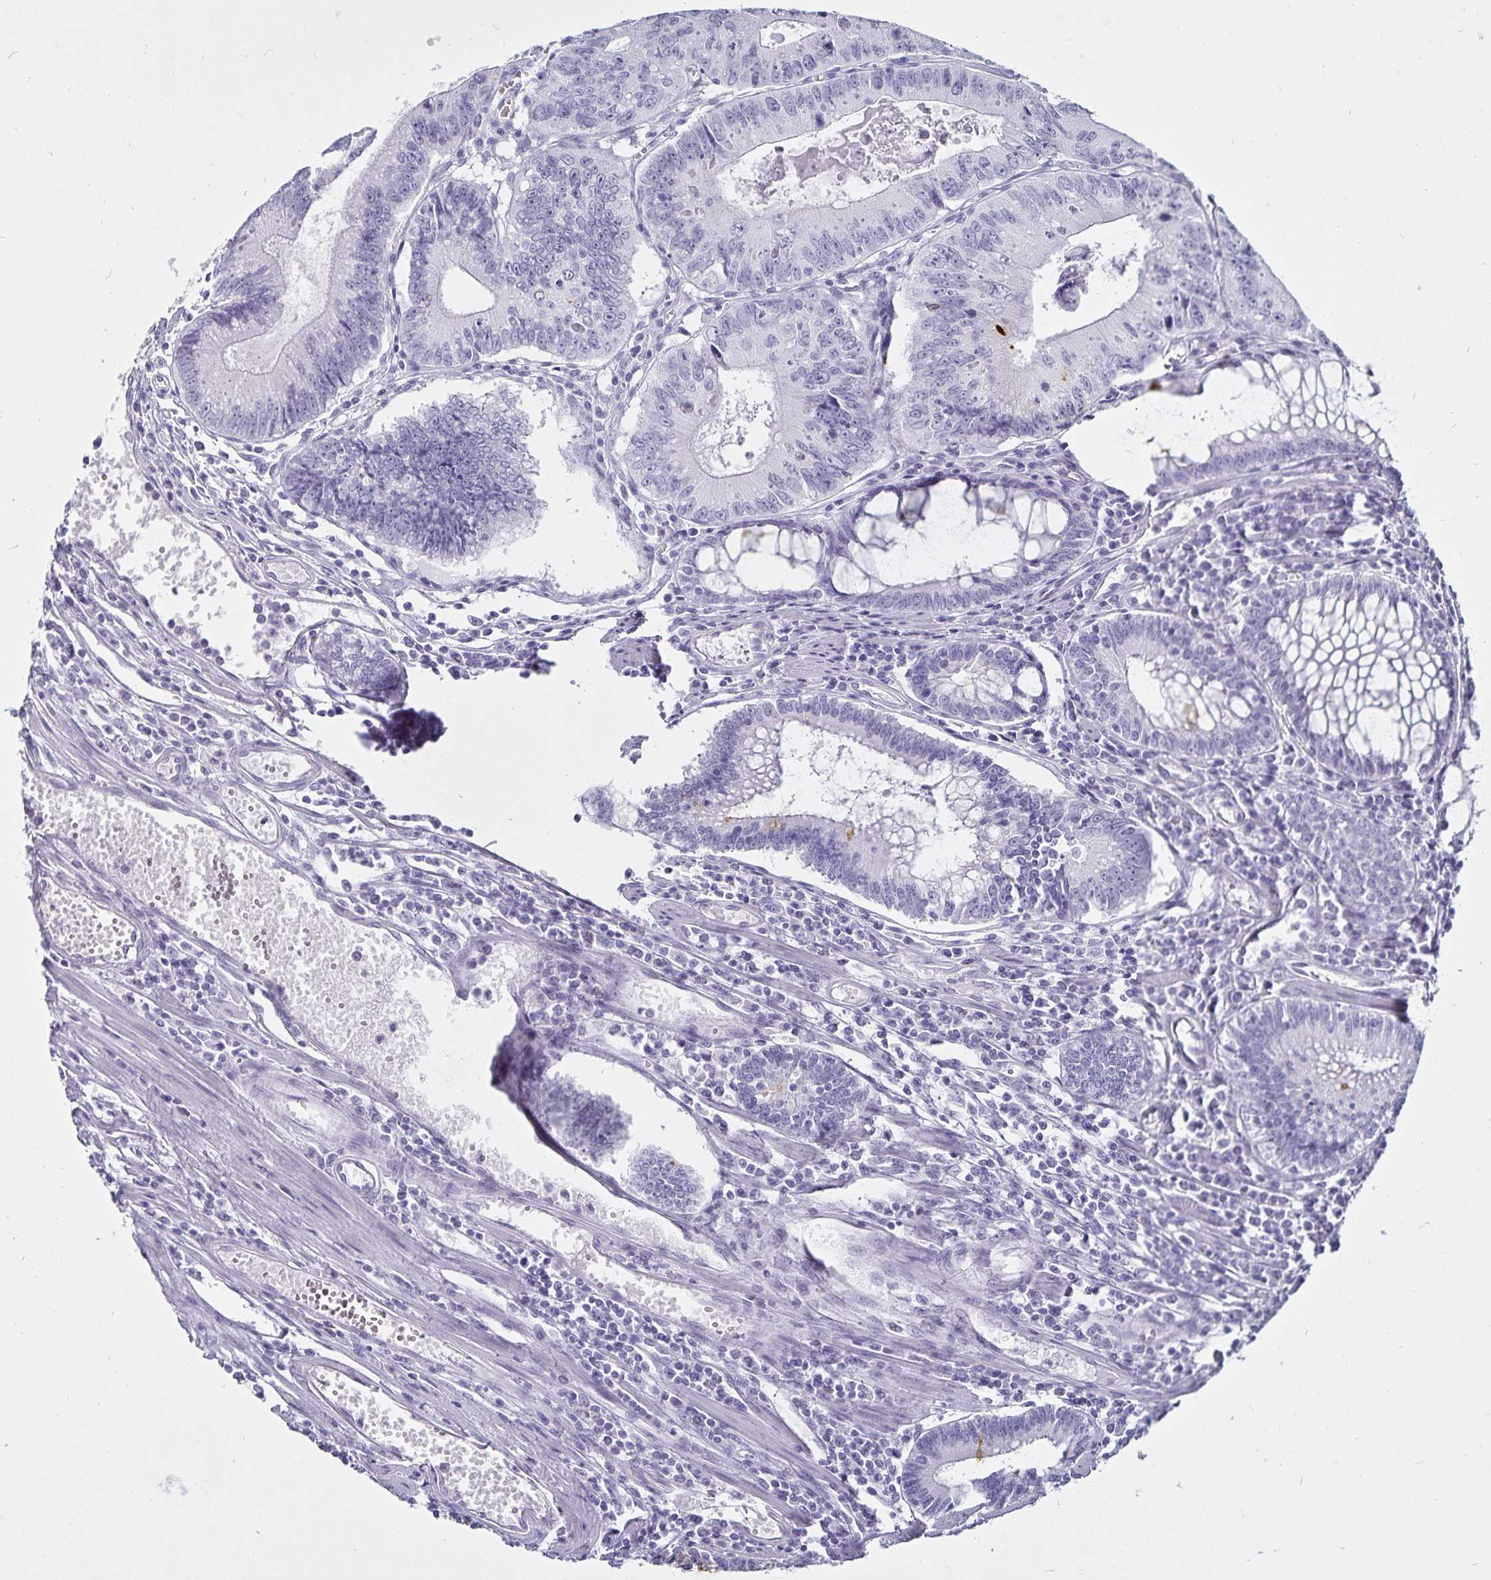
{"staining": {"intensity": "negative", "quantity": "none", "location": "none"}, "tissue": "colorectal cancer", "cell_type": "Tumor cells", "image_type": "cancer", "snomed": [{"axis": "morphology", "description": "Adenocarcinoma, NOS"}, {"axis": "topography", "description": "Rectum"}], "caption": "High magnification brightfield microscopy of colorectal cancer (adenocarcinoma) stained with DAB (brown) and counterstained with hematoxylin (blue): tumor cells show no significant expression.", "gene": "DEFA6", "patient": {"sex": "female", "age": 81}}